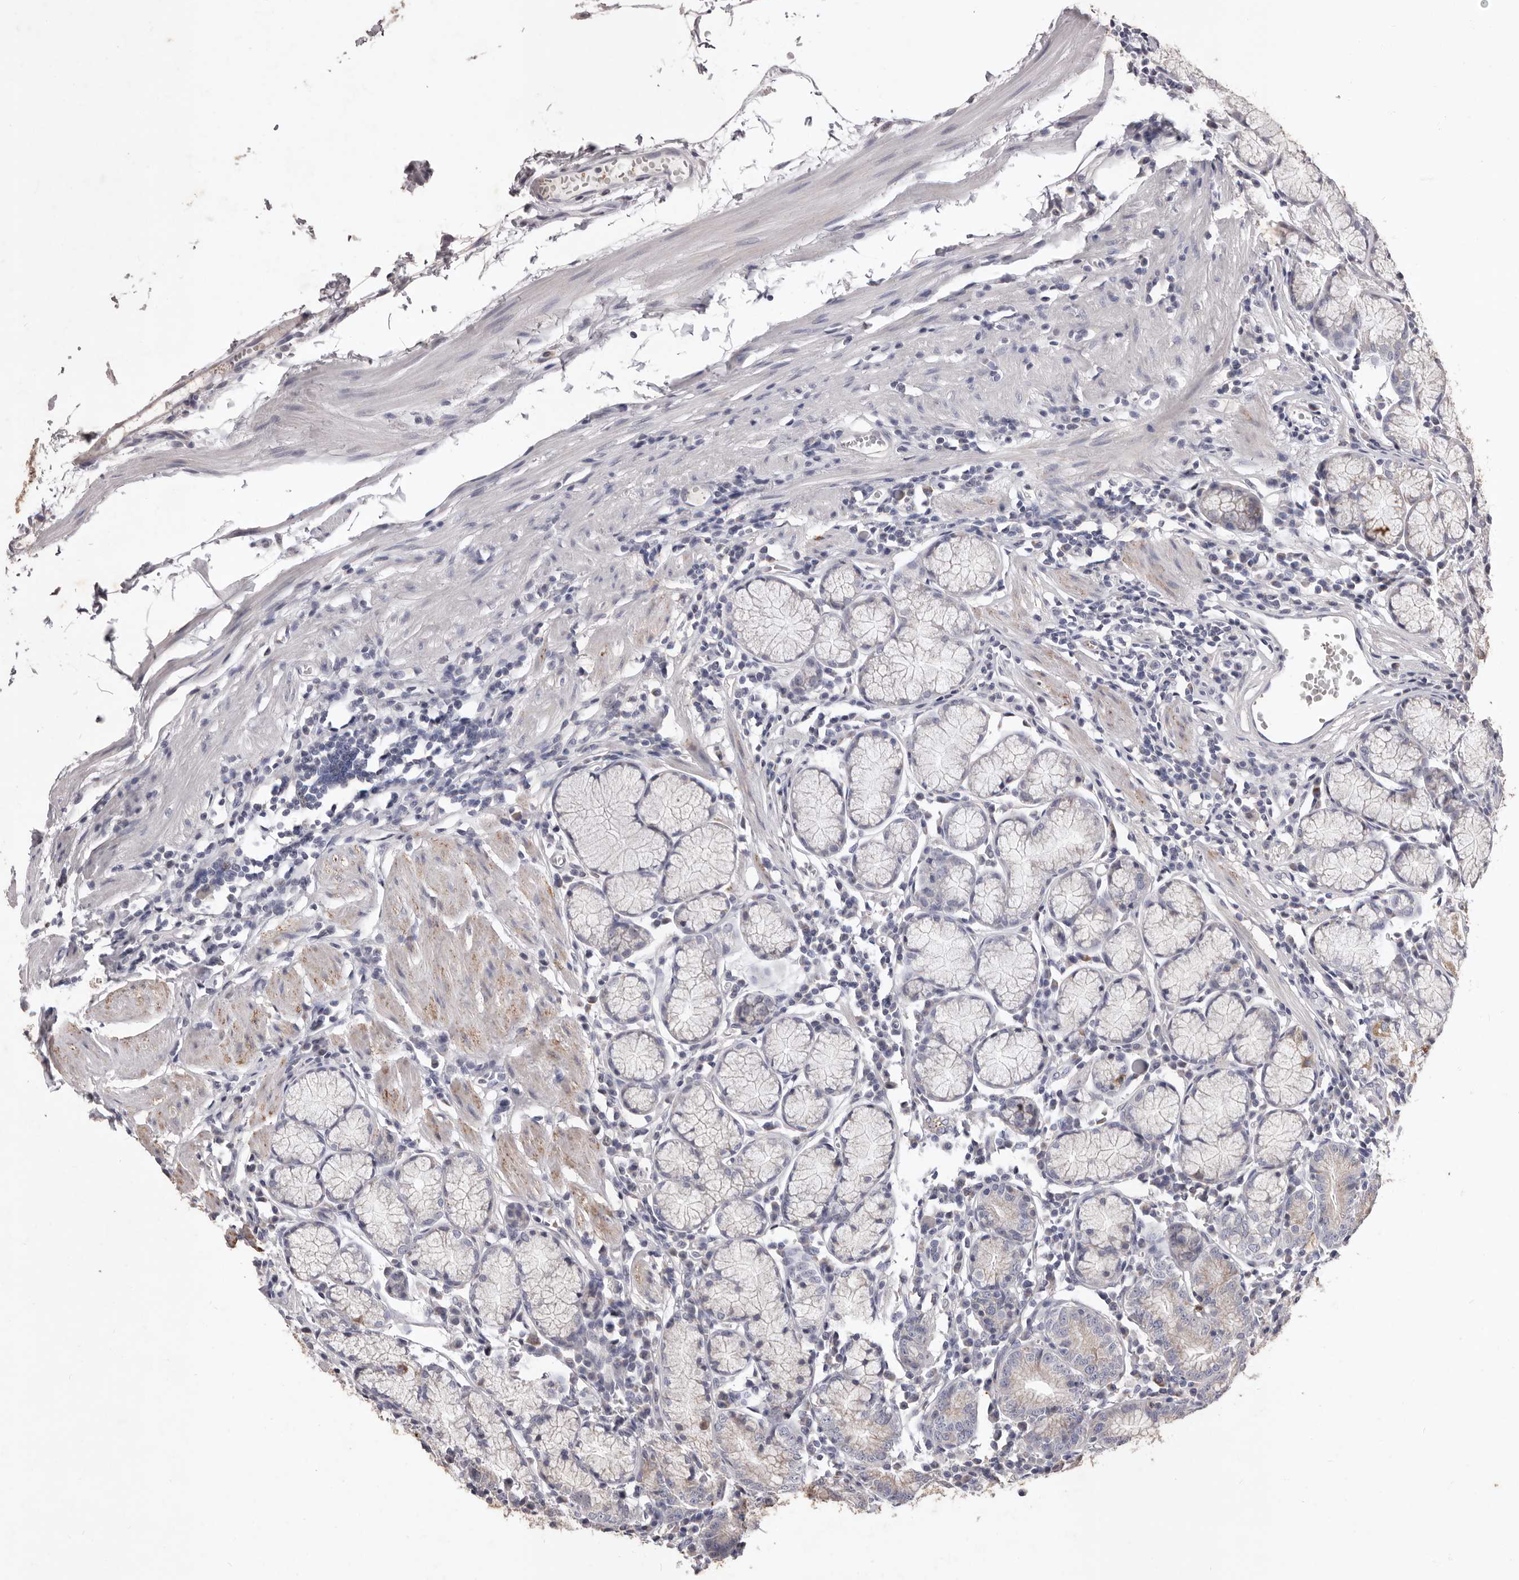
{"staining": {"intensity": "moderate", "quantity": "25%-75%", "location": "cytoplasmic/membranous"}, "tissue": "stomach", "cell_type": "Glandular cells", "image_type": "normal", "snomed": [{"axis": "morphology", "description": "Normal tissue, NOS"}, {"axis": "topography", "description": "Stomach"}], "caption": "Protein staining shows moderate cytoplasmic/membranous staining in approximately 25%-75% of glandular cells in benign stomach. Using DAB (3,3'-diaminobenzidine) (brown) and hematoxylin (blue) stains, captured at high magnification using brightfield microscopy.", "gene": "CXCL14", "patient": {"sex": "male", "age": 55}}